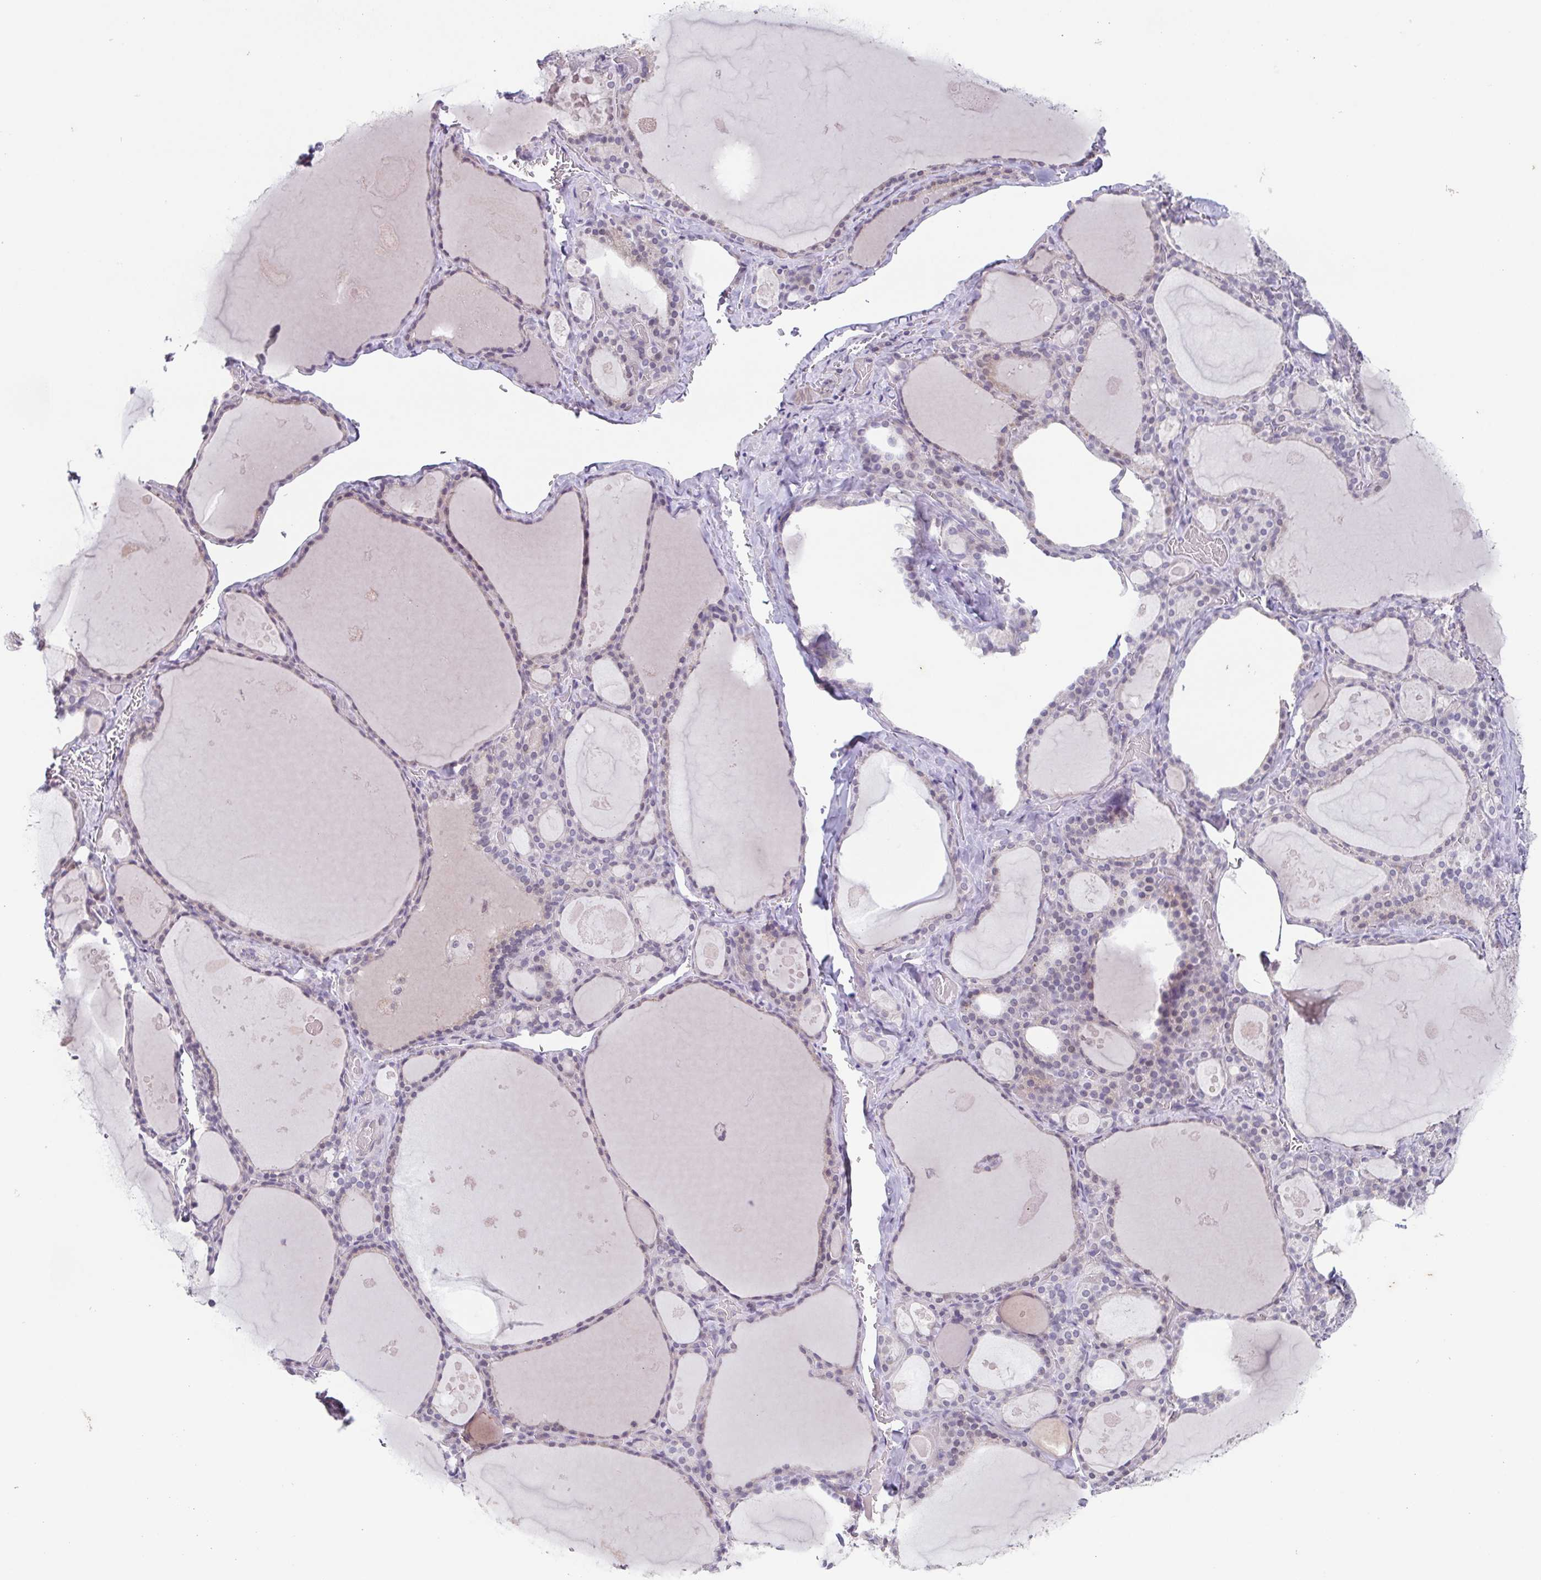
{"staining": {"intensity": "negative", "quantity": "none", "location": "none"}, "tissue": "thyroid gland", "cell_type": "Glandular cells", "image_type": "normal", "snomed": [{"axis": "morphology", "description": "Normal tissue, NOS"}, {"axis": "topography", "description": "Thyroid gland"}], "caption": "Protein analysis of unremarkable thyroid gland reveals no significant expression in glandular cells. (DAB IHC with hematoxylin counter stain).", "gene": "GHRL", "patient": {"sex": "male", "age": 56}}